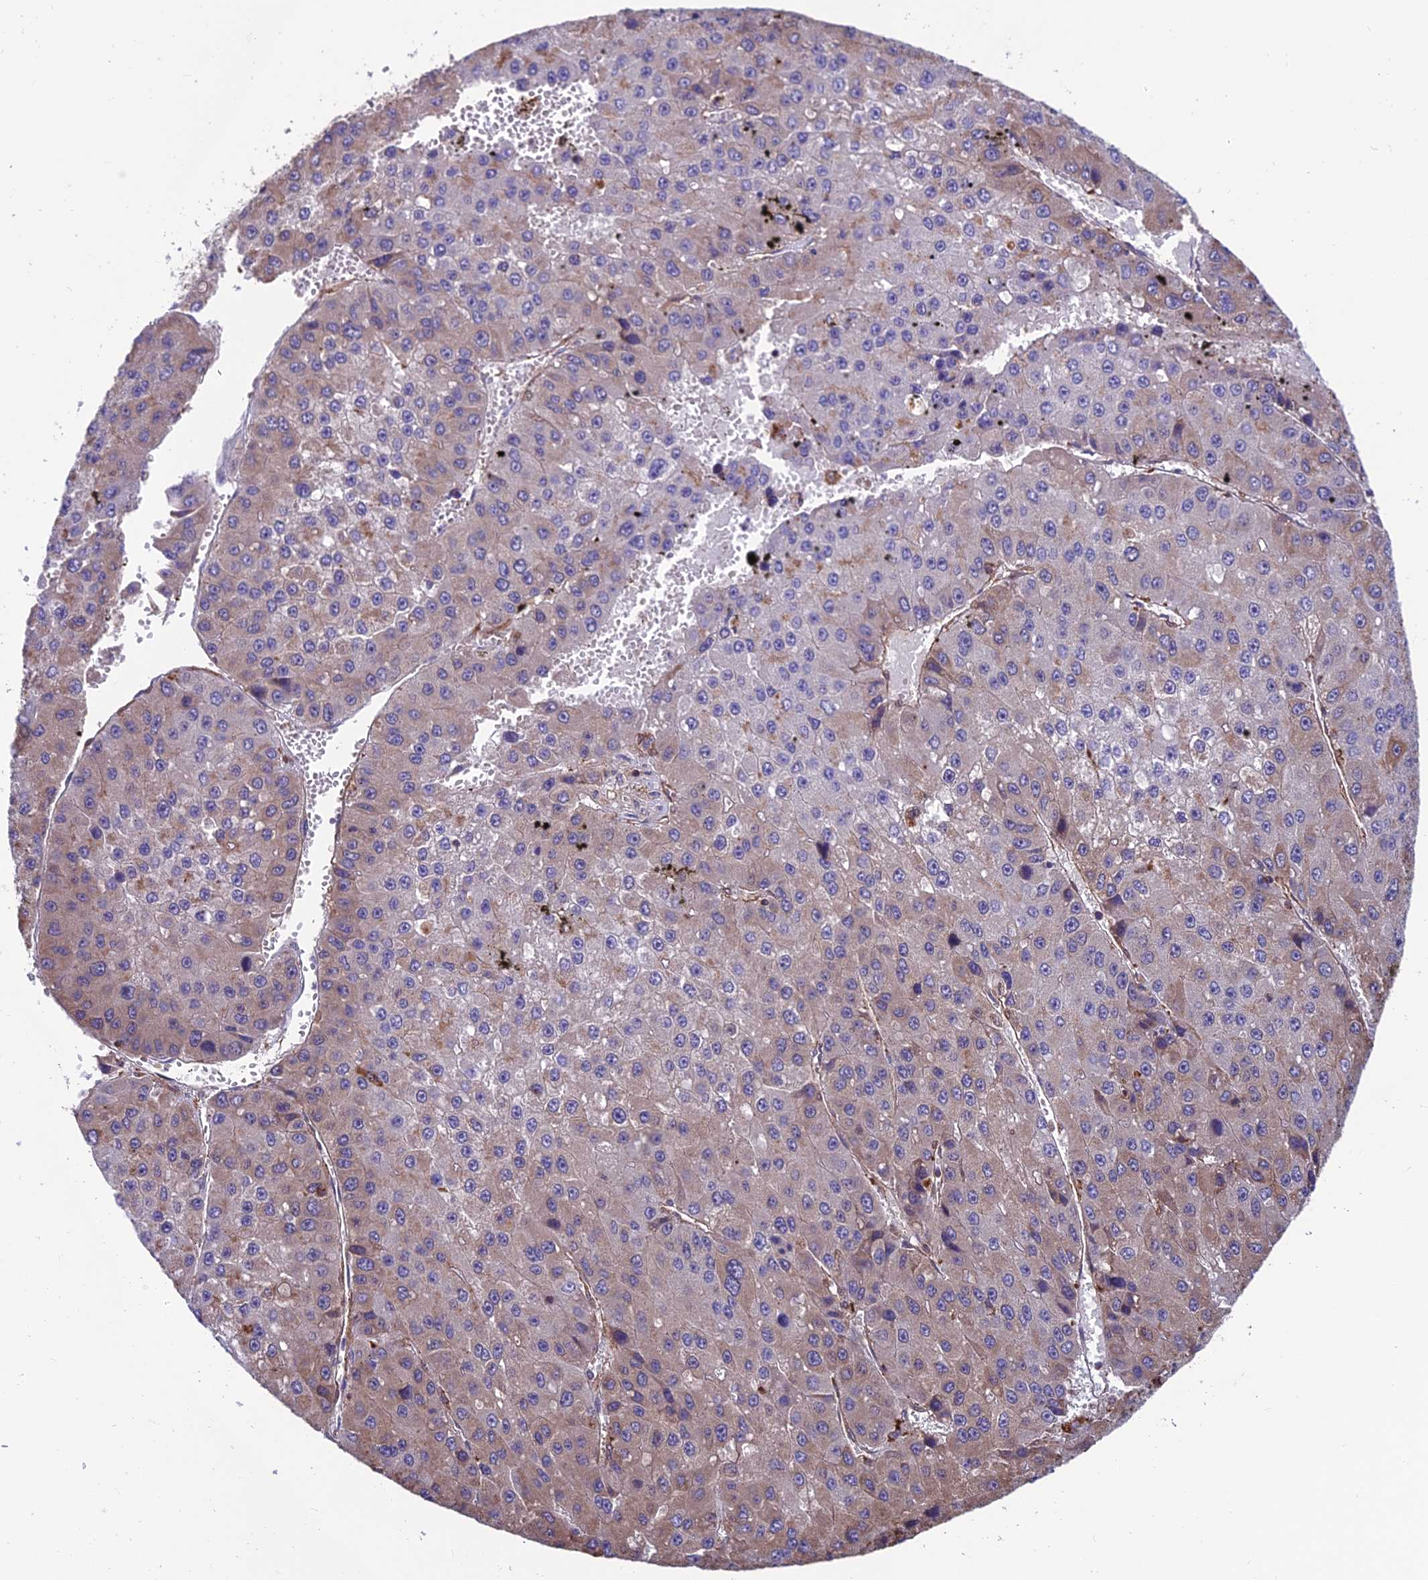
{"staining": {"intensity": "weak", "quantity": "<25%", "location": "cytoplasmic/membranous"}, "tissue": "liver cancer", "cell_type": "Tumor cells", "image_type": "cancer", "snomed": [{"axis": "morphology", "description": "Carcinoma, Hepatocellular, NOS"}, {"axis": "topography", "description": "Liver"}], "caption": "Human liver hepatocellular carcinoma stained for a protein using immunohistochemistry displays no expression in tumor cells.", "gene": "RTN4RL1", "patient": {"sex": "female", "age": 73}}